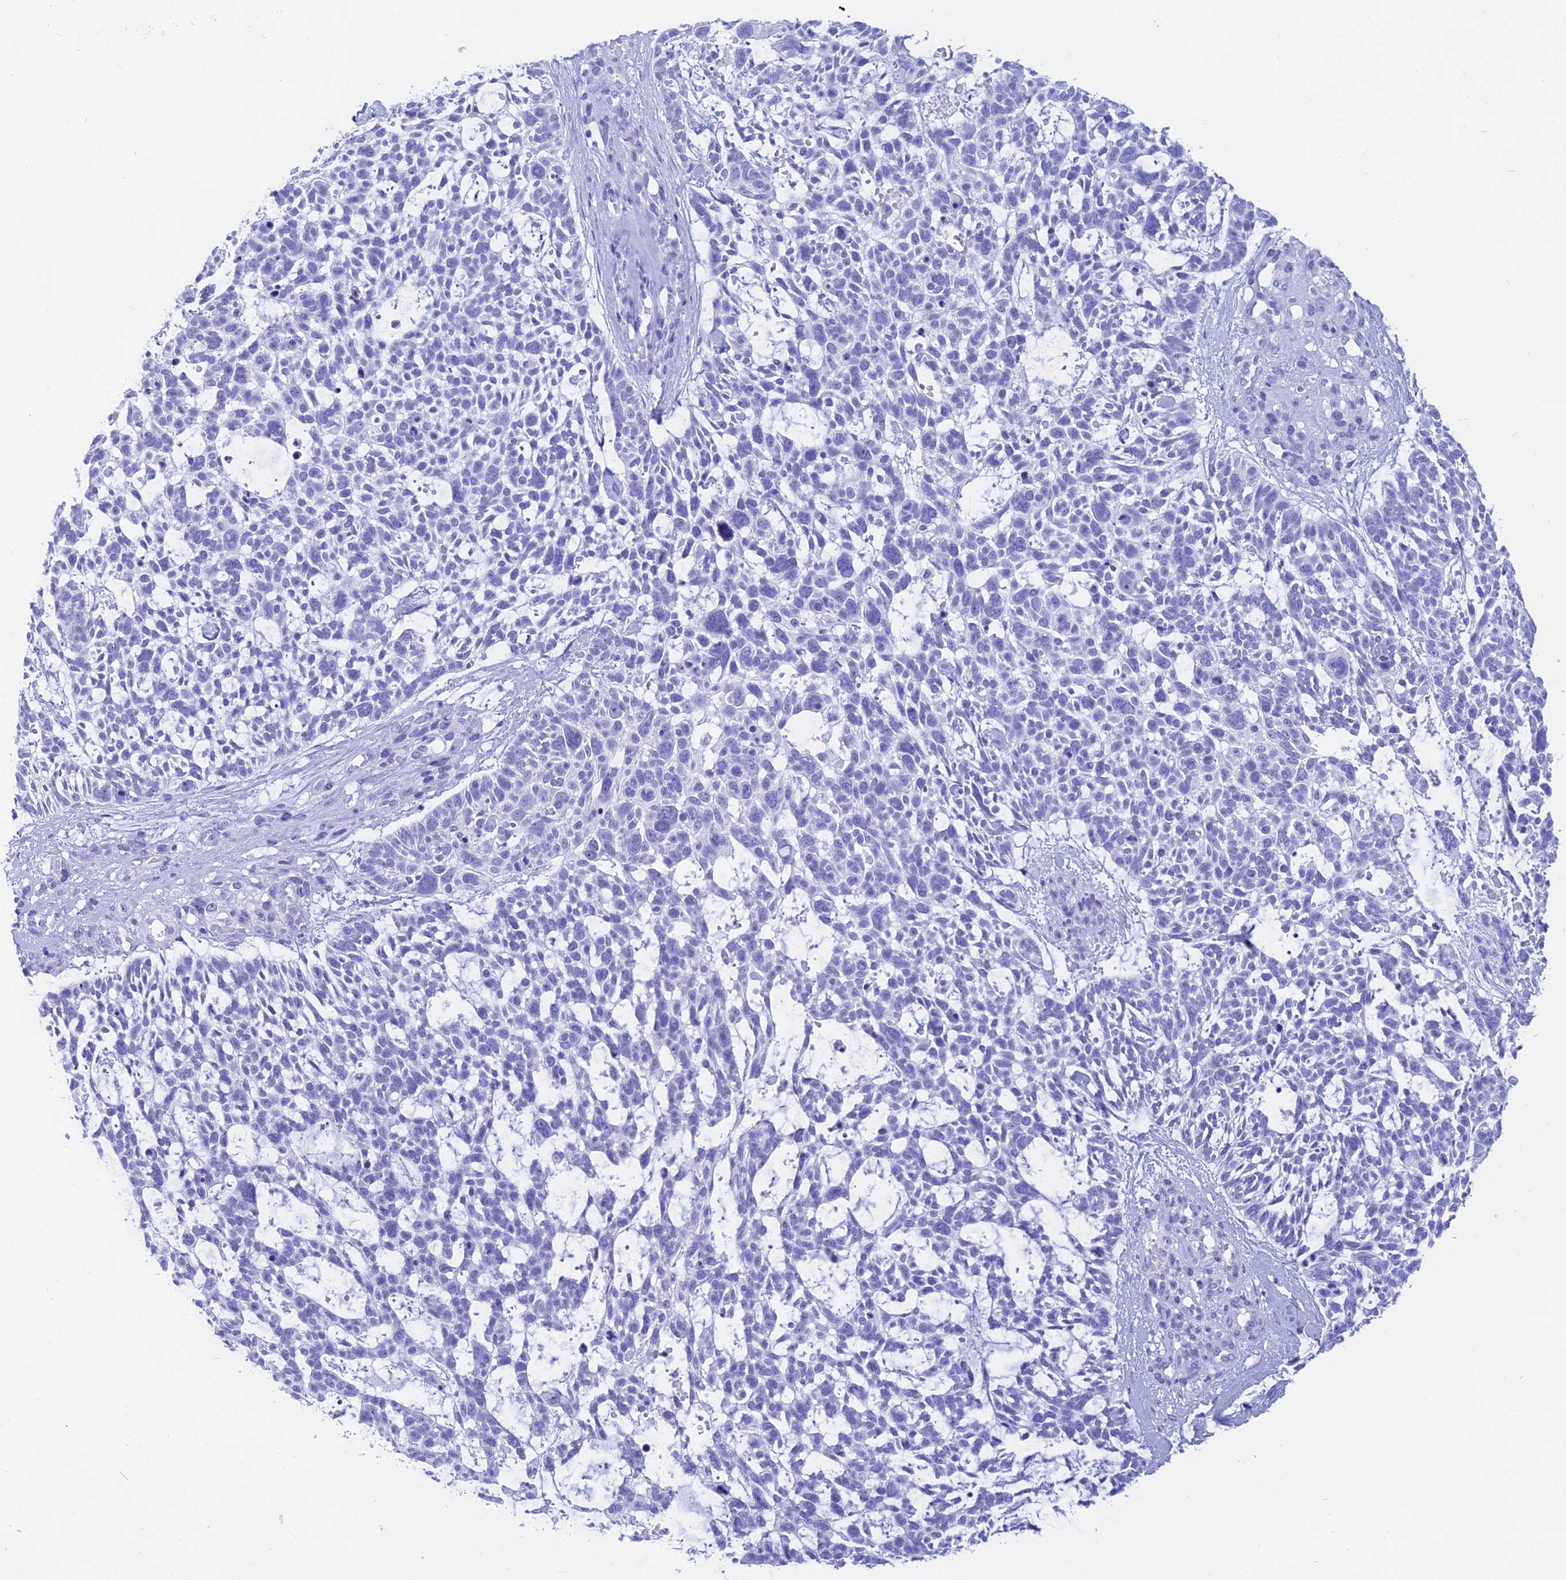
{"staining": {"intensity": "negative", "quantity": "none", "location": "none"}, "tissue": "skin cancer", "cell_type": "Tumor cells", "image_type": "cancer", "snomed": [{"axis": "morphology", "description": "Basal cell carcinoma"}, {"axis": "topography", "description": "Skin"}], "caption": "IHC image of neoplastic tissue: skin cancer (basal cell carcinoma) stained with DAB (3,3'-diaminobenzidine) displays no significant protein staining in tumor cells. (DAB (3,3'-diaminobenzidine) immunohistochemistry (IHC) visualized using brightfield microscopy, high magnification).", "gene": "ISCA1", "patient": {"sex": "male", "age": 88}}